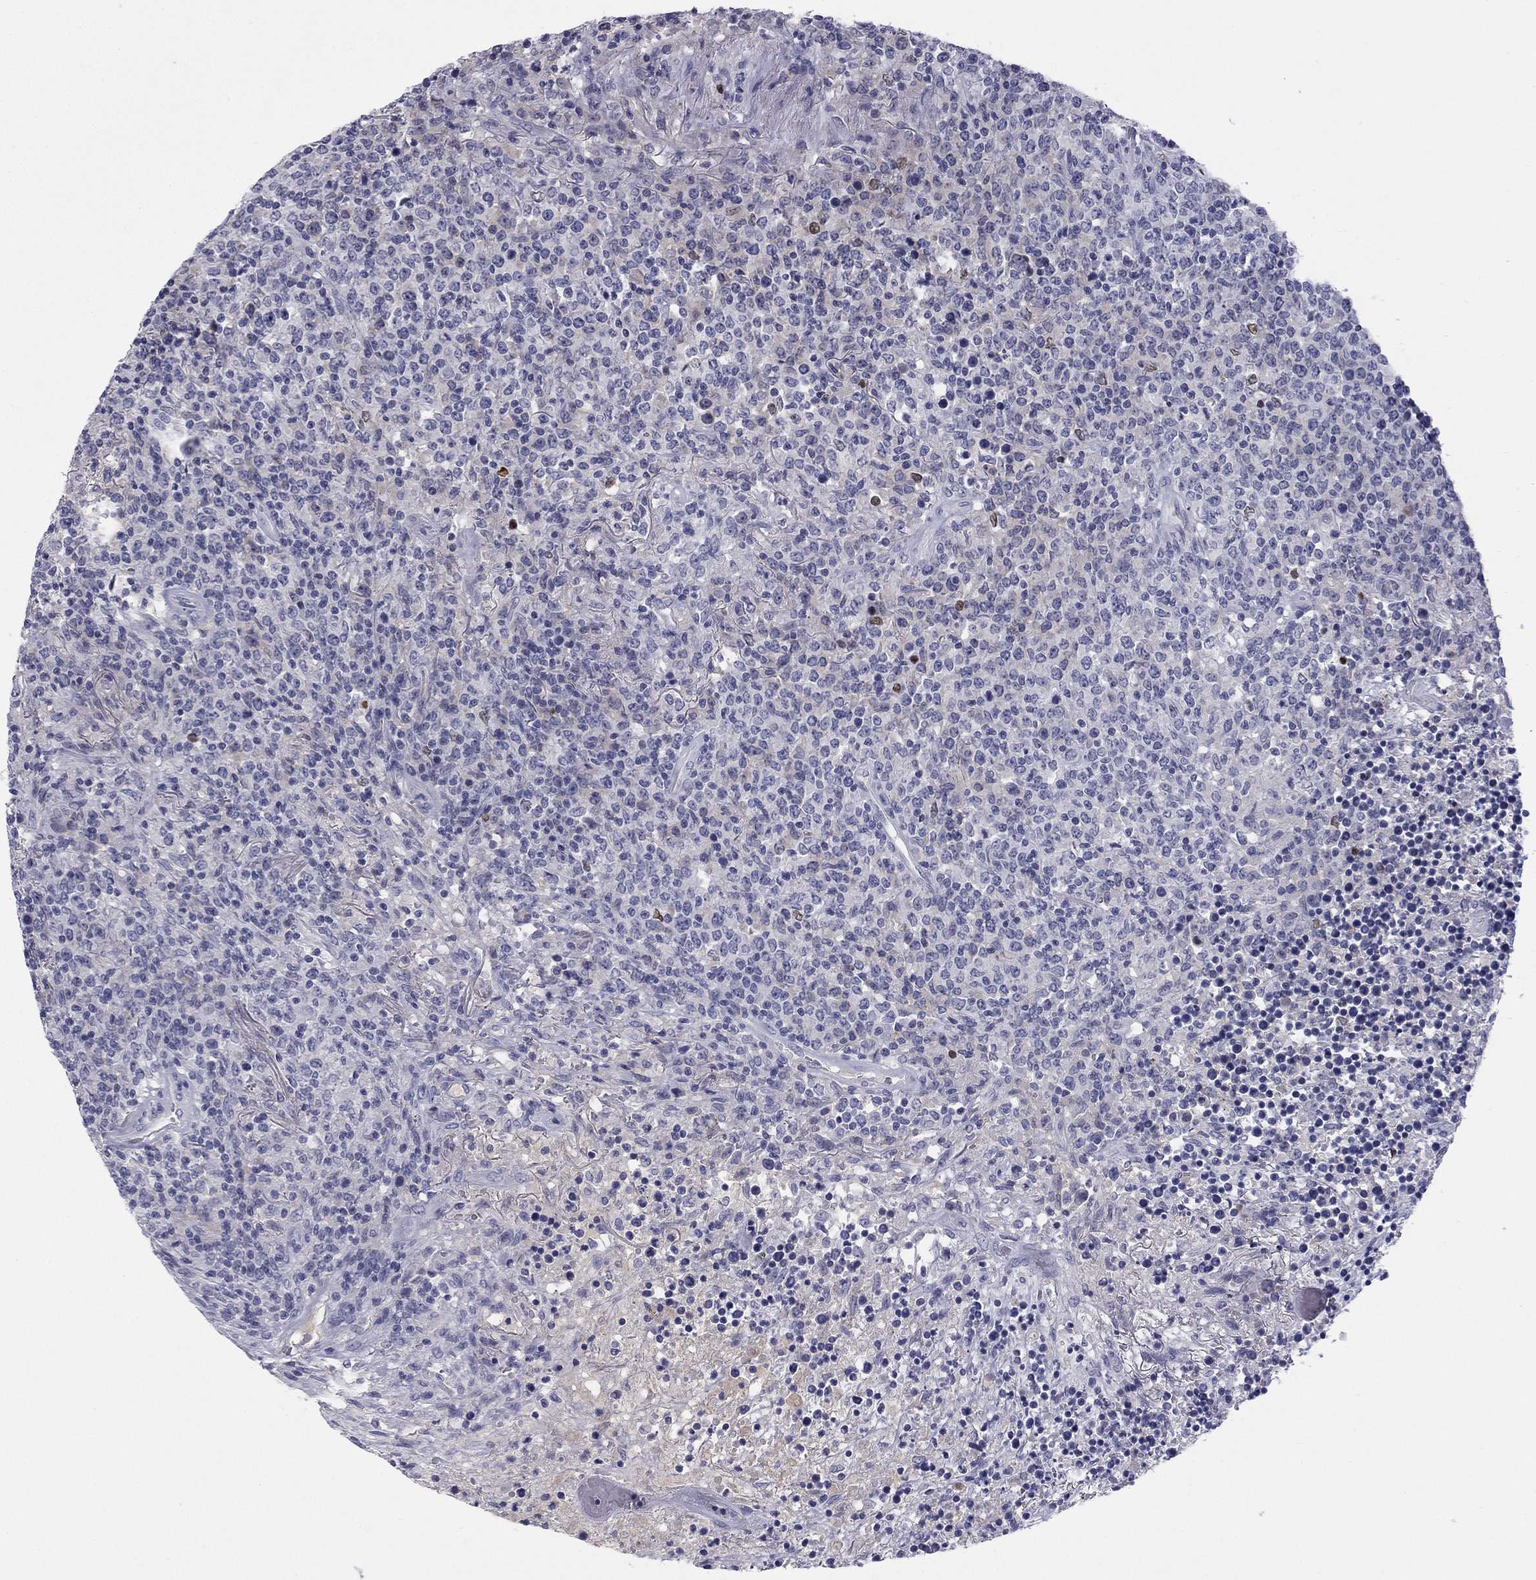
{"staining": {"intensity": "negative", "quantity": "none", "location": "none"}, "tissue": "lymphoma", "cell_type": "Tumor cells", "image_type": "cancer", "snomed": [{"axis": "morphology", "description": "Malignant lymphoma, non-Hodgkin's type, High grade"}, {"axis": "topography", "description": "Lung"}], "caption": "A histopathology image of human lymphoma is negative for staining in tumor cells.", "gene": "TFAP2B", "patient": {"sex": "male", "age": 79}}